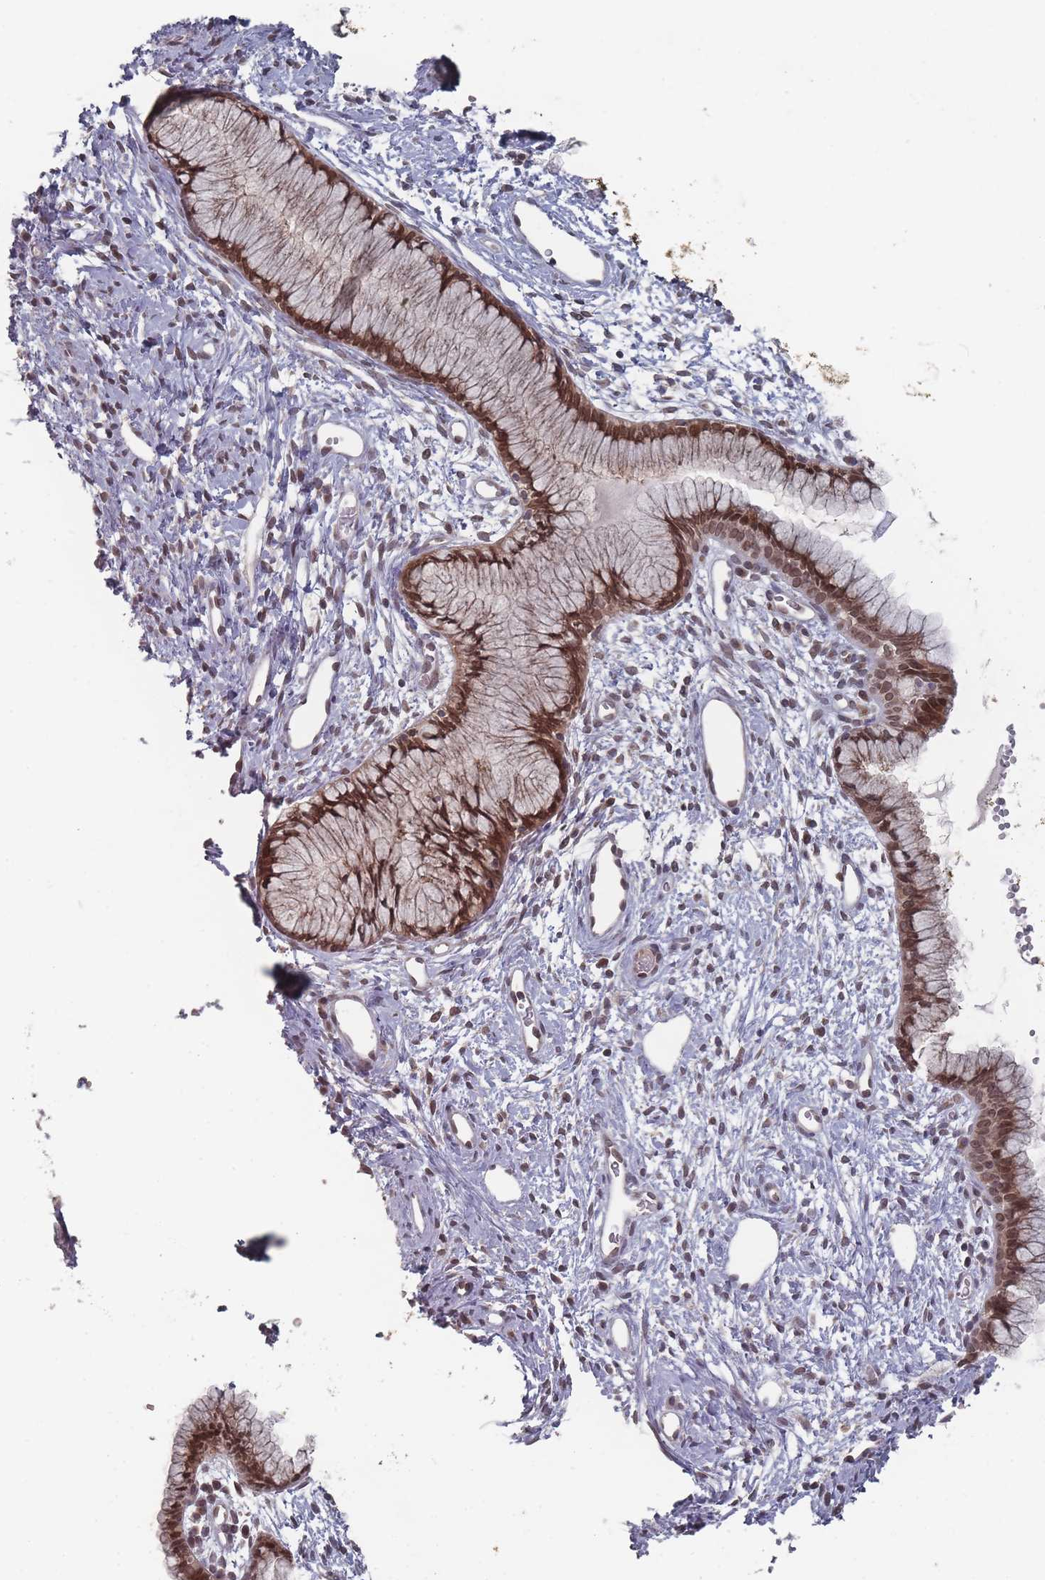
{"staining": {"intensity": "moderate", "quantity": ">75%", "location": "cytoplasmic/membranous,nuclear"}, "tissue": "cervix", "cell_type": "Glandular cells", "image_type": "normal", "snomed": [{"axis": "morphology", "description": "Normal tissue, NOS"}, {"axis": "topography", "description": "Cervix"}], "caption": "Cervix stained with DAB immunohistochemistry (IHC) displays medium levels of moderate cytoplasmic/membranous,nuclear expression in about >75% of glandular cells.", "gene": "TBC1D25", "patient": {"sex": "female", "age": 42}}